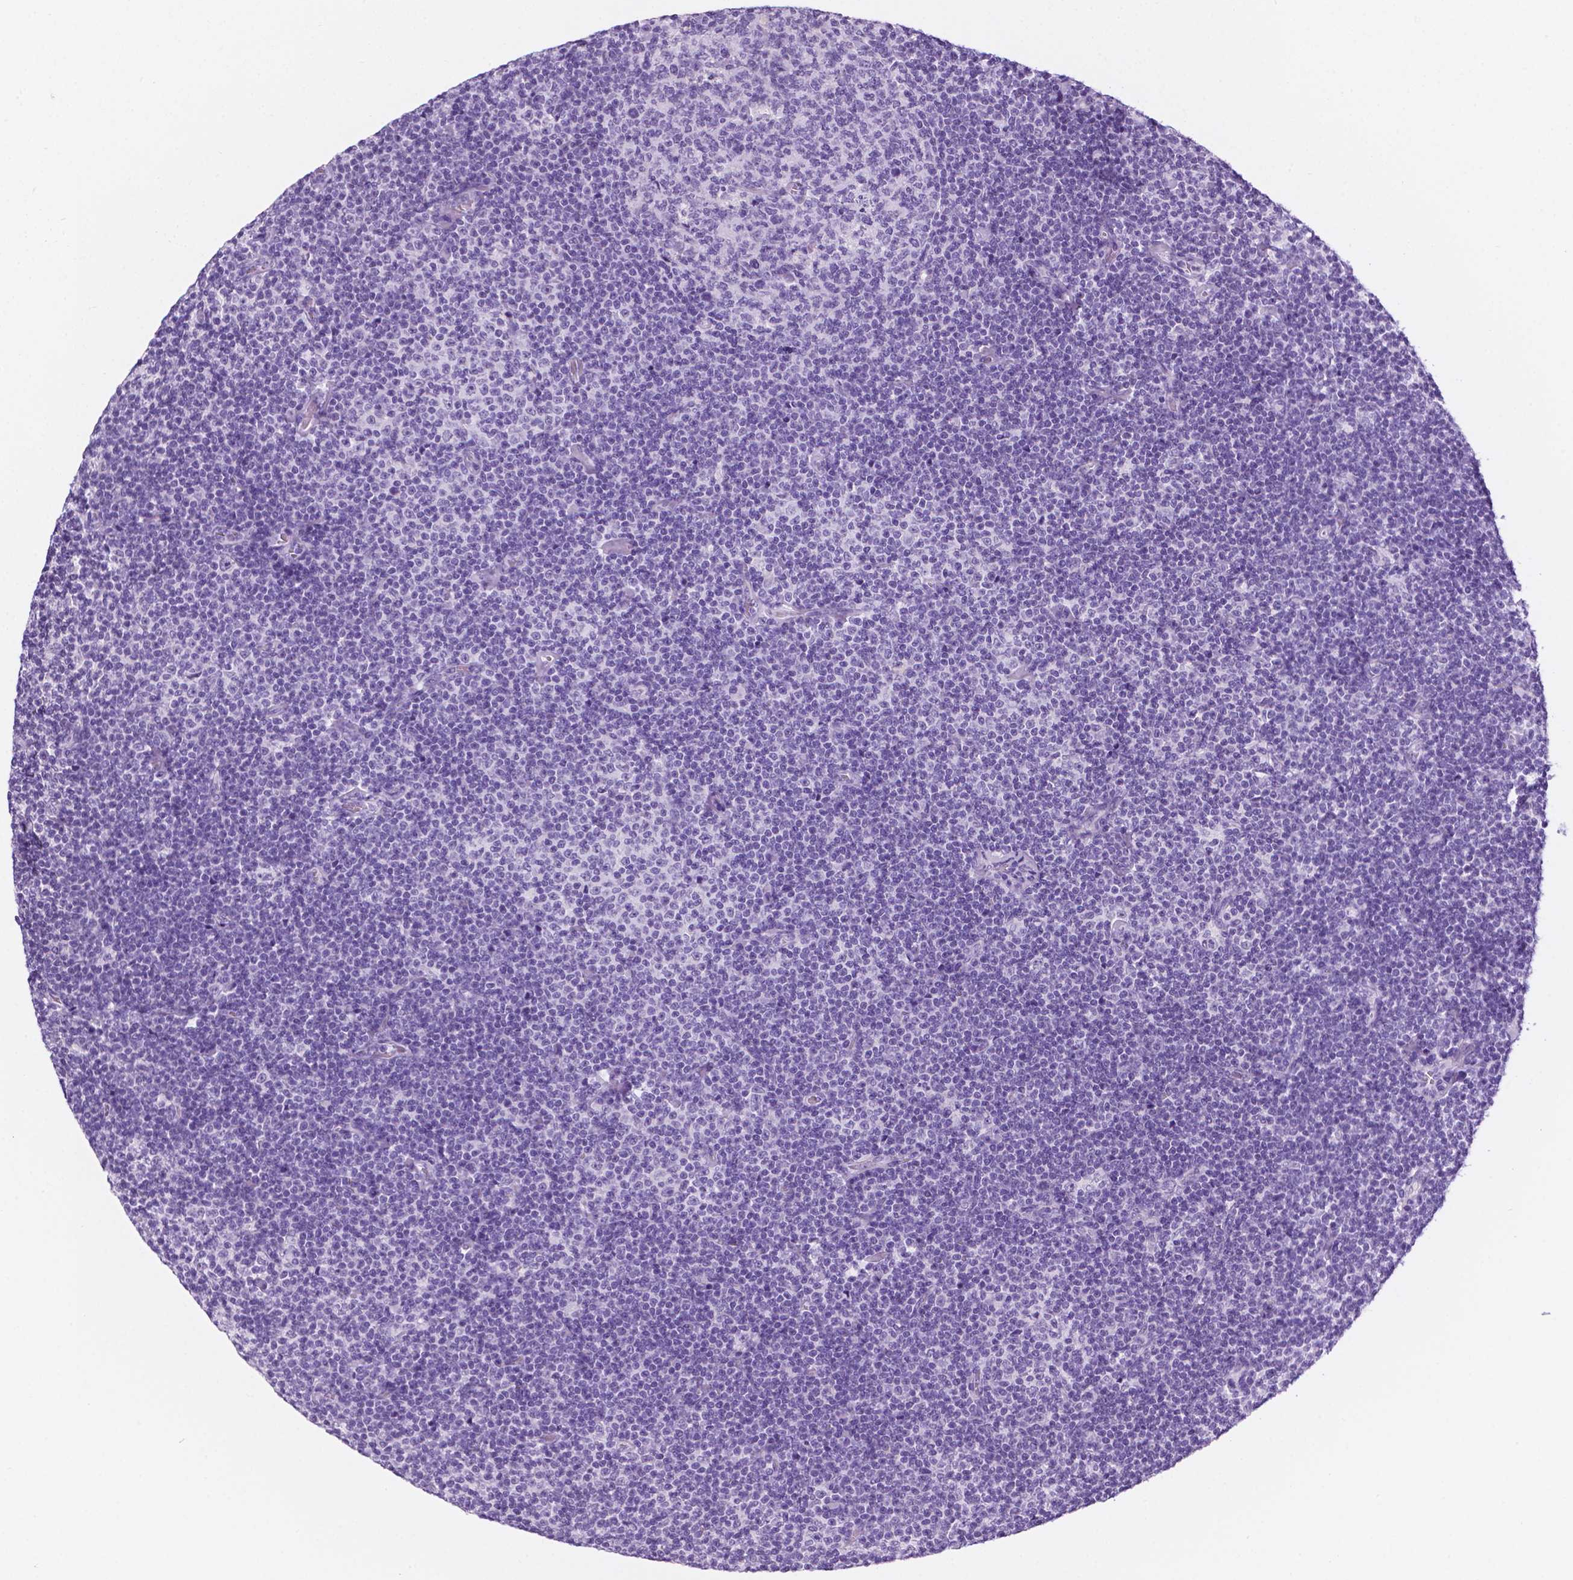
{"staining": {"intensity": "negative", "quantity": "none", "location": "none"}, "tissue": "lymphoma", "cell_type": "Tumor cells", "image_type": "cancer", "snomed": [{"axis": "morphology", "description": "Malignant lymphoma, non-Hodgkin's type, Low grade"}, {"axis": "topography", "description": "Lymph node"}], "caption": "Immunohistochemistry histopathology image of malignant lymphoma, non-Hodgkin's type (low-grade) stained for a protein (brown), which displays no staining in tumor cells.", "gene": "PPL", "patient": {"sex": "male", "age": 81}}